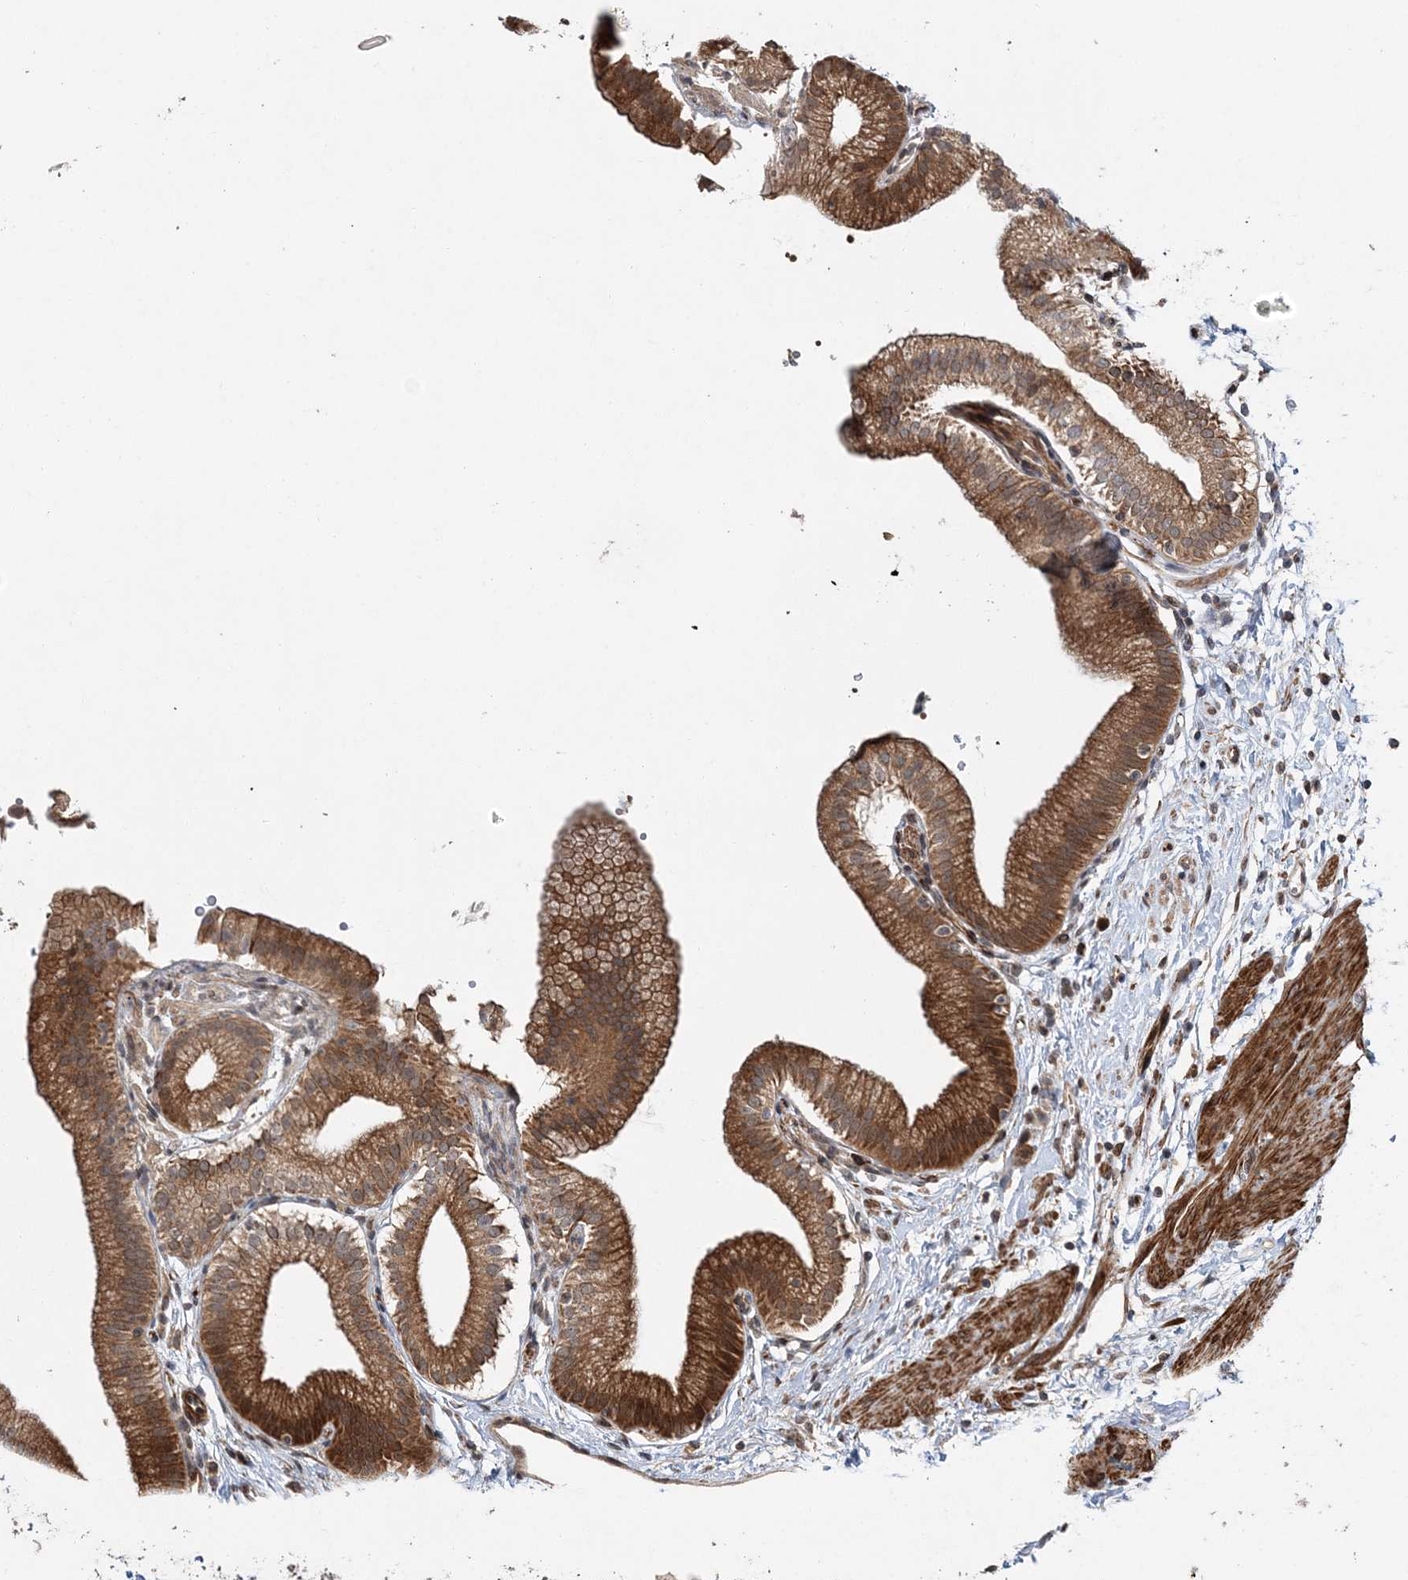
{"staining": {"intensity": "moderate", "quantity": ">75%", "location": "cytoplasmic/membranous"}, "tissue": "gallbladder", "cell_type": "Glandular cells", "image_type": "normal", "snomed": [{"axis": "morphology", "description": "Normal tissue, NOS"}, {"axis": "topography", "description": "Gallbladder"}], "caption": "Moderate cytoplasmic/membranous protein staining is seen in about >75% of glandular cells in gallbladder. The protein of interest is shown in brown color, while the nuclei are stained blue.", "gene": "UBTD2", "patient": {"sex": "male", "age": 55}}